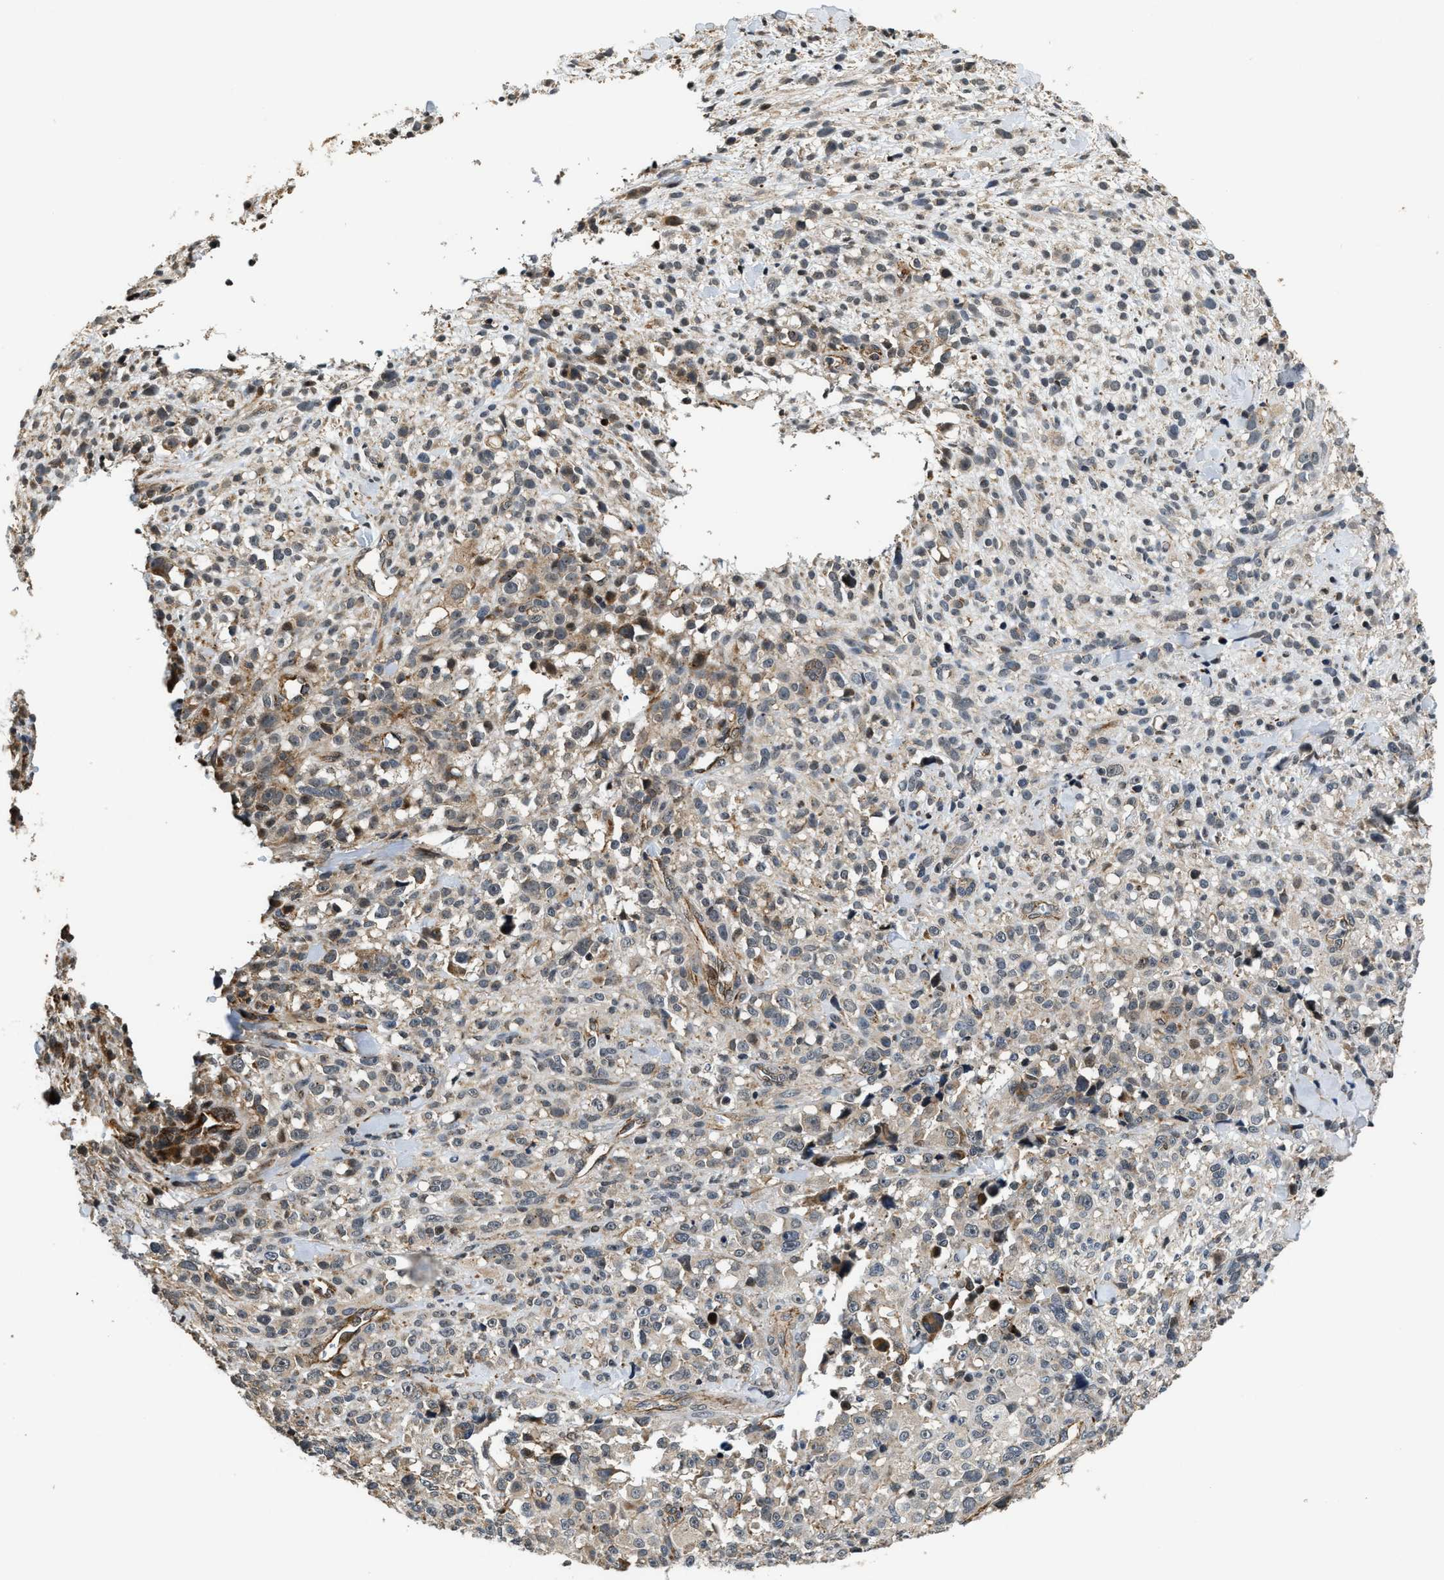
{"staining": {"intensity": "weak", "quantity": "<25%", "location": "cytoplasmic/membranous"}, "tissue": "melanoma", "cell_type": "Tumor cells", "image_type": "cancer", "snomed": [{"axis": "morphology", "description": "Malignant melanoma, NOS"}, {"axis": "topography", "description": "Skin"}], "caption": "Immunohistochemistry of malignant melanoma displays no positivity in tumor cells.", "gene": "DPF2", "patient": {"sex": "female", "age": 55}}